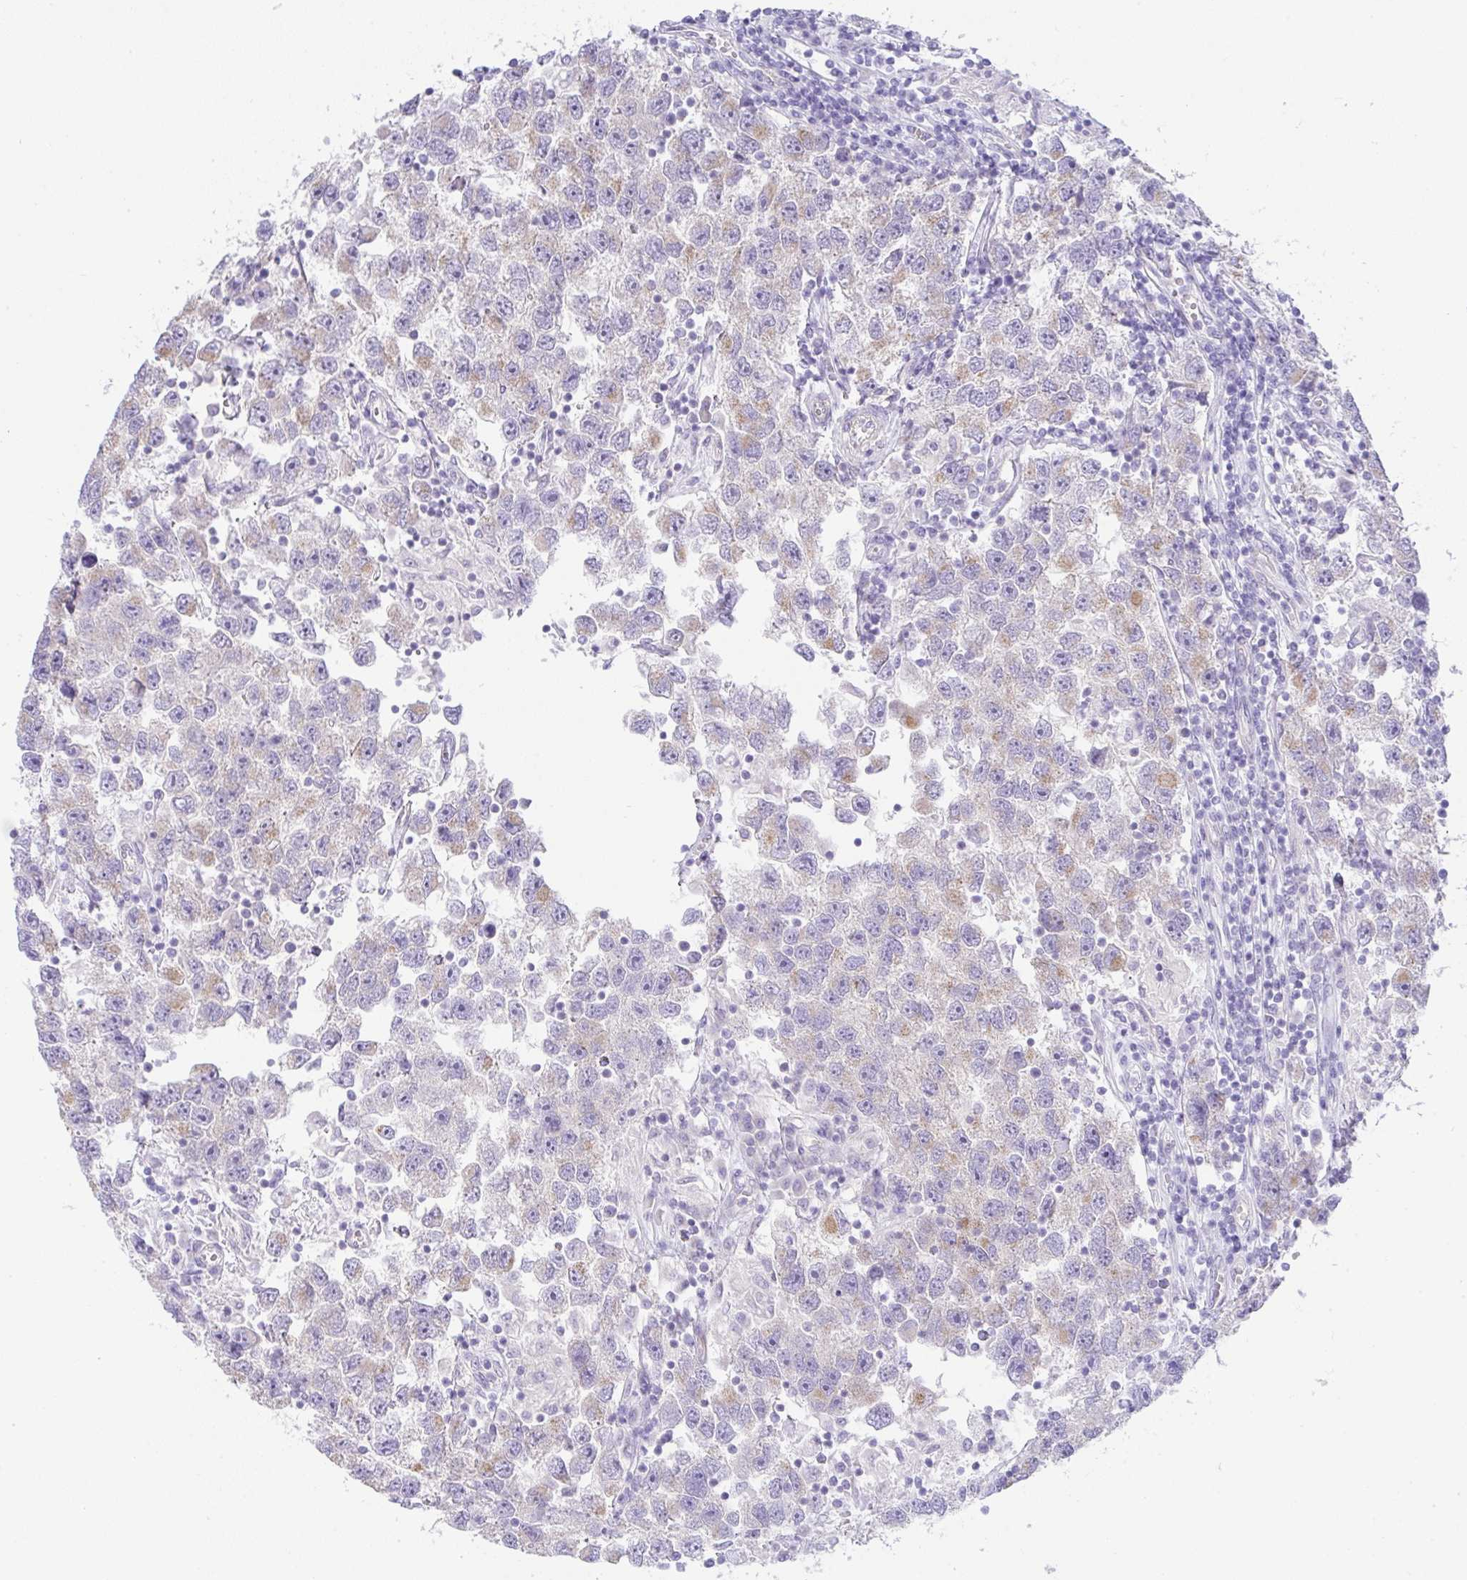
{"staining": {"intensity": "weak", "quantity": "25%-75%", "location": "cytoplasmic/membranous"}, "tissue": "testis cancer", "cell_type": "Tumor cells", "image_type": "cancer", "snomed": [{"axis": "morphology", "description": "Seminoma, NOS"}, {"axis": "topography", "description": "Testis"}], "caption": "Tumor cells demonstrate low levels of weak cytoplasmic/membranous staining in approximately 25%-75% of cells in testis seminoma.", "gene": "FAM177A1", "patient": {"sex": "male", "age": 26}}